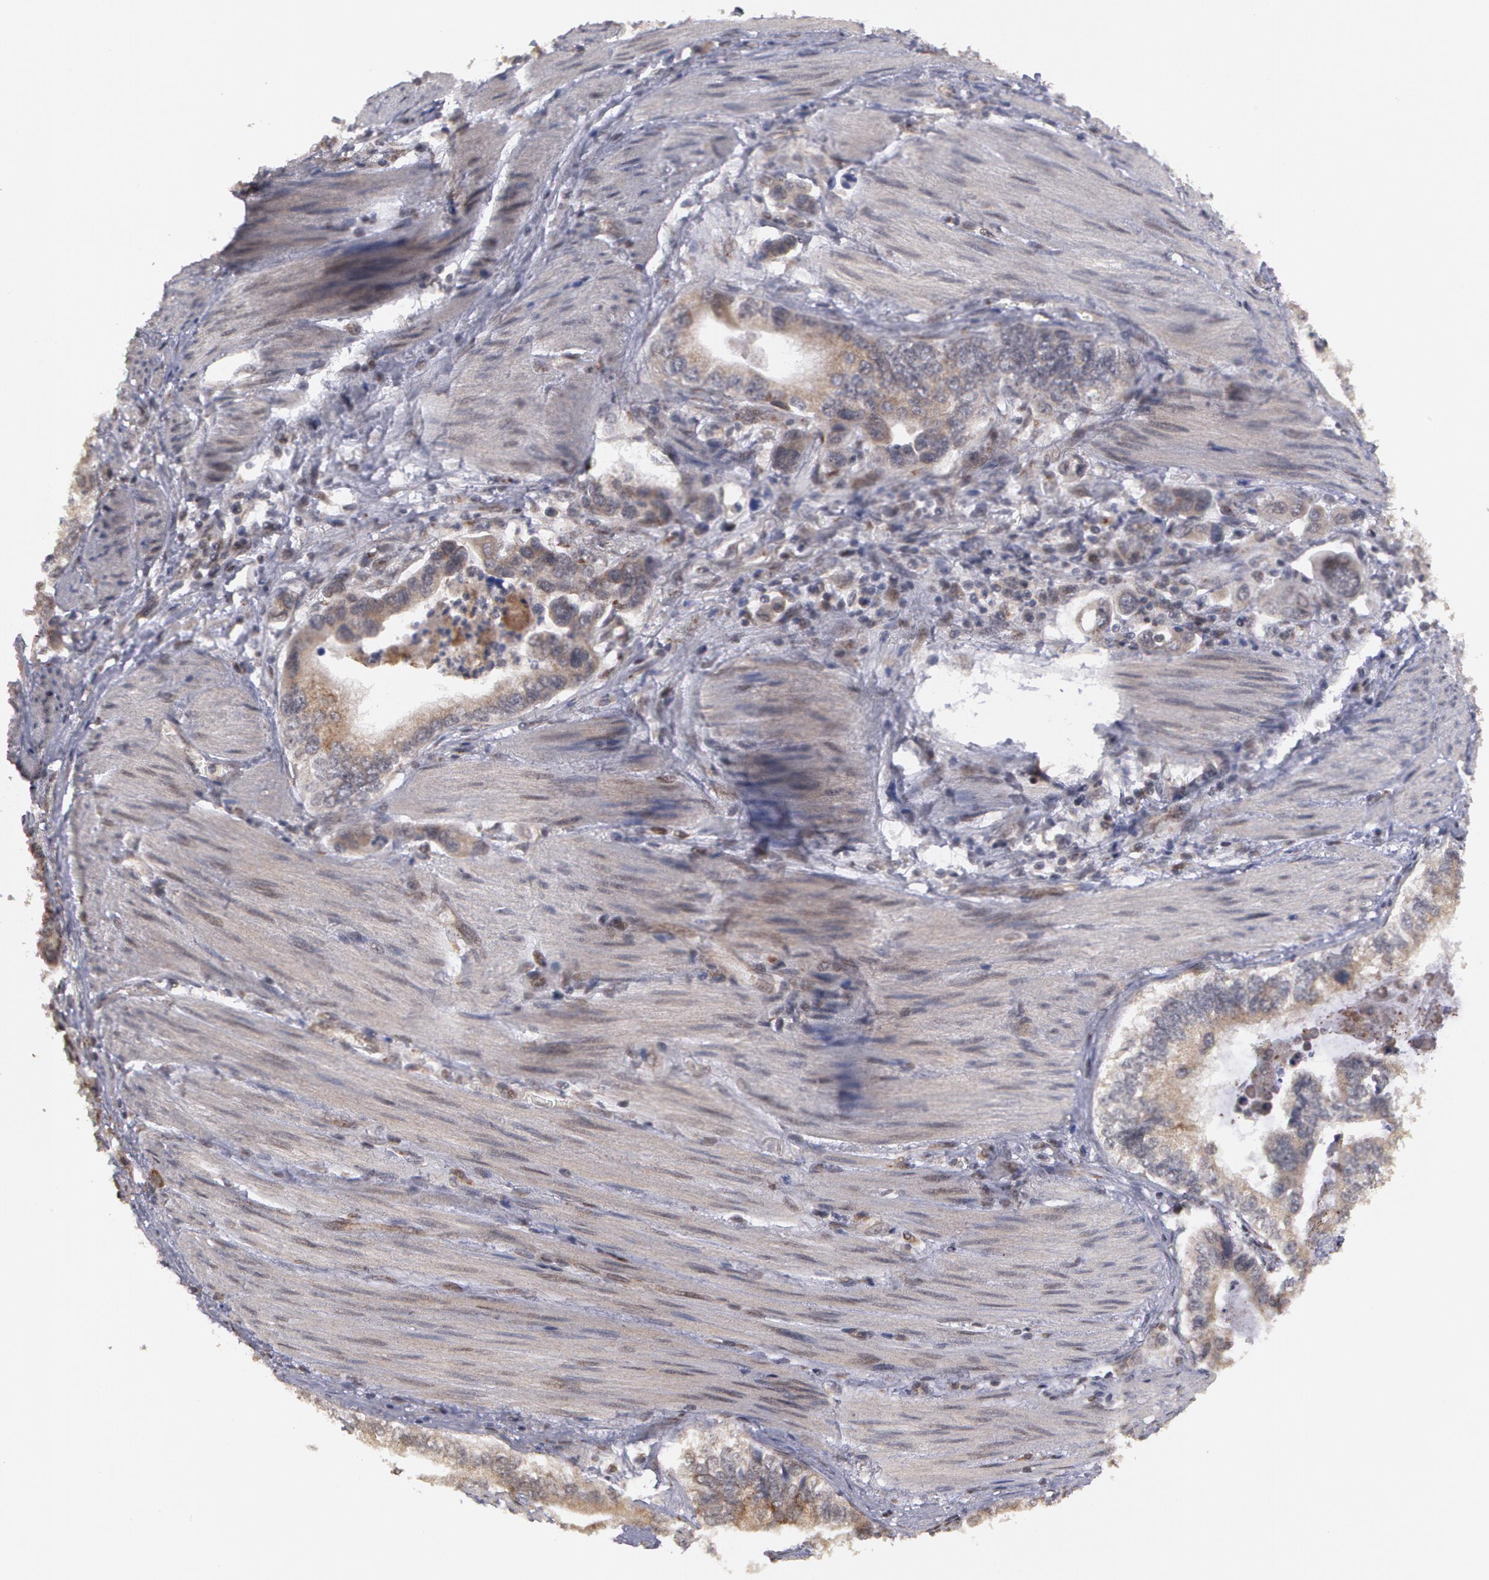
{"staining": {"intensity": "negative", "quantity": "none", "location": "none"}, "tissue": "stomach cancer", "cell_type": "Tumor cells", "image_type": "cancer", "snomed": [{"axis": "morphology", "description": "Adenocarcinoma, NOS"}, {"axis": "topography", "description": "Pancreas"}, {"axis": "topography", "description": "Stomach, upper"}], "caption": "Tumor cells are negative for brown protein staining in adenocarcinoma (stomach). (Stains: DAB (3,3'-diaminobenzidine) immunohistochemistry (IHC) with hematoxylin counter stain, Microscopy: brightfield microscopy at high magnification).", "gene": "STX5", "patient": {"sex": "male", "age": 77}}